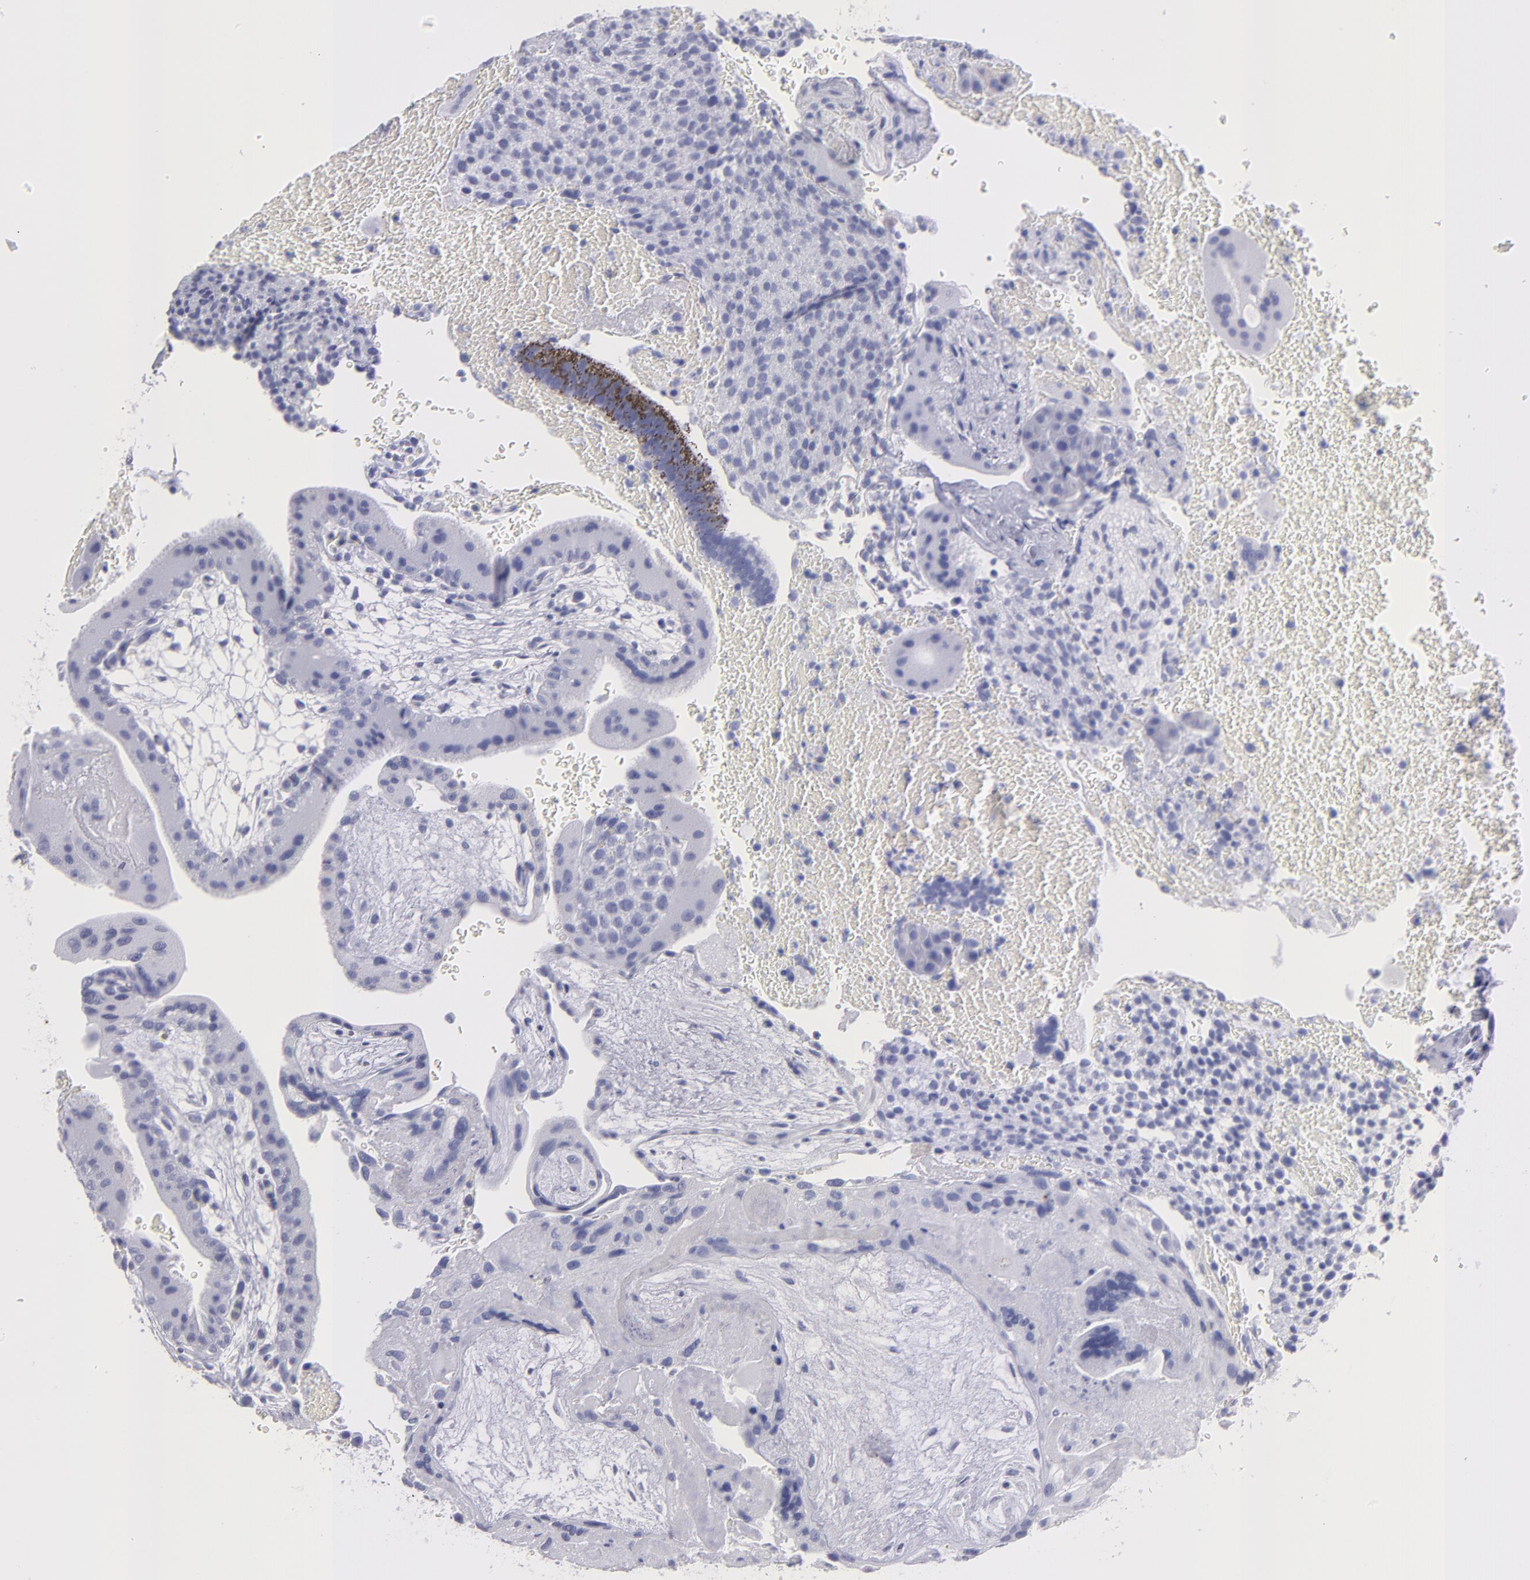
{"staining": {"intensity": "negative", "quantity": "none", "location": "none"}, "tissue": "placenta", "cell_type": "Decidual cells", "image_type": "normal", "snomed": [{"axis": "morphology", "description": "Normal tissue, NOS"}, {"axis": "topography", "description": "Placenta"}], "caption": "DAB (3,3'-diaminobenzidine) immunohistochemical staining of unremarkable placenta shows no significant expression in decidual cells.", "gene": "MB", "patient": {"sex": "female", "age": 19}}